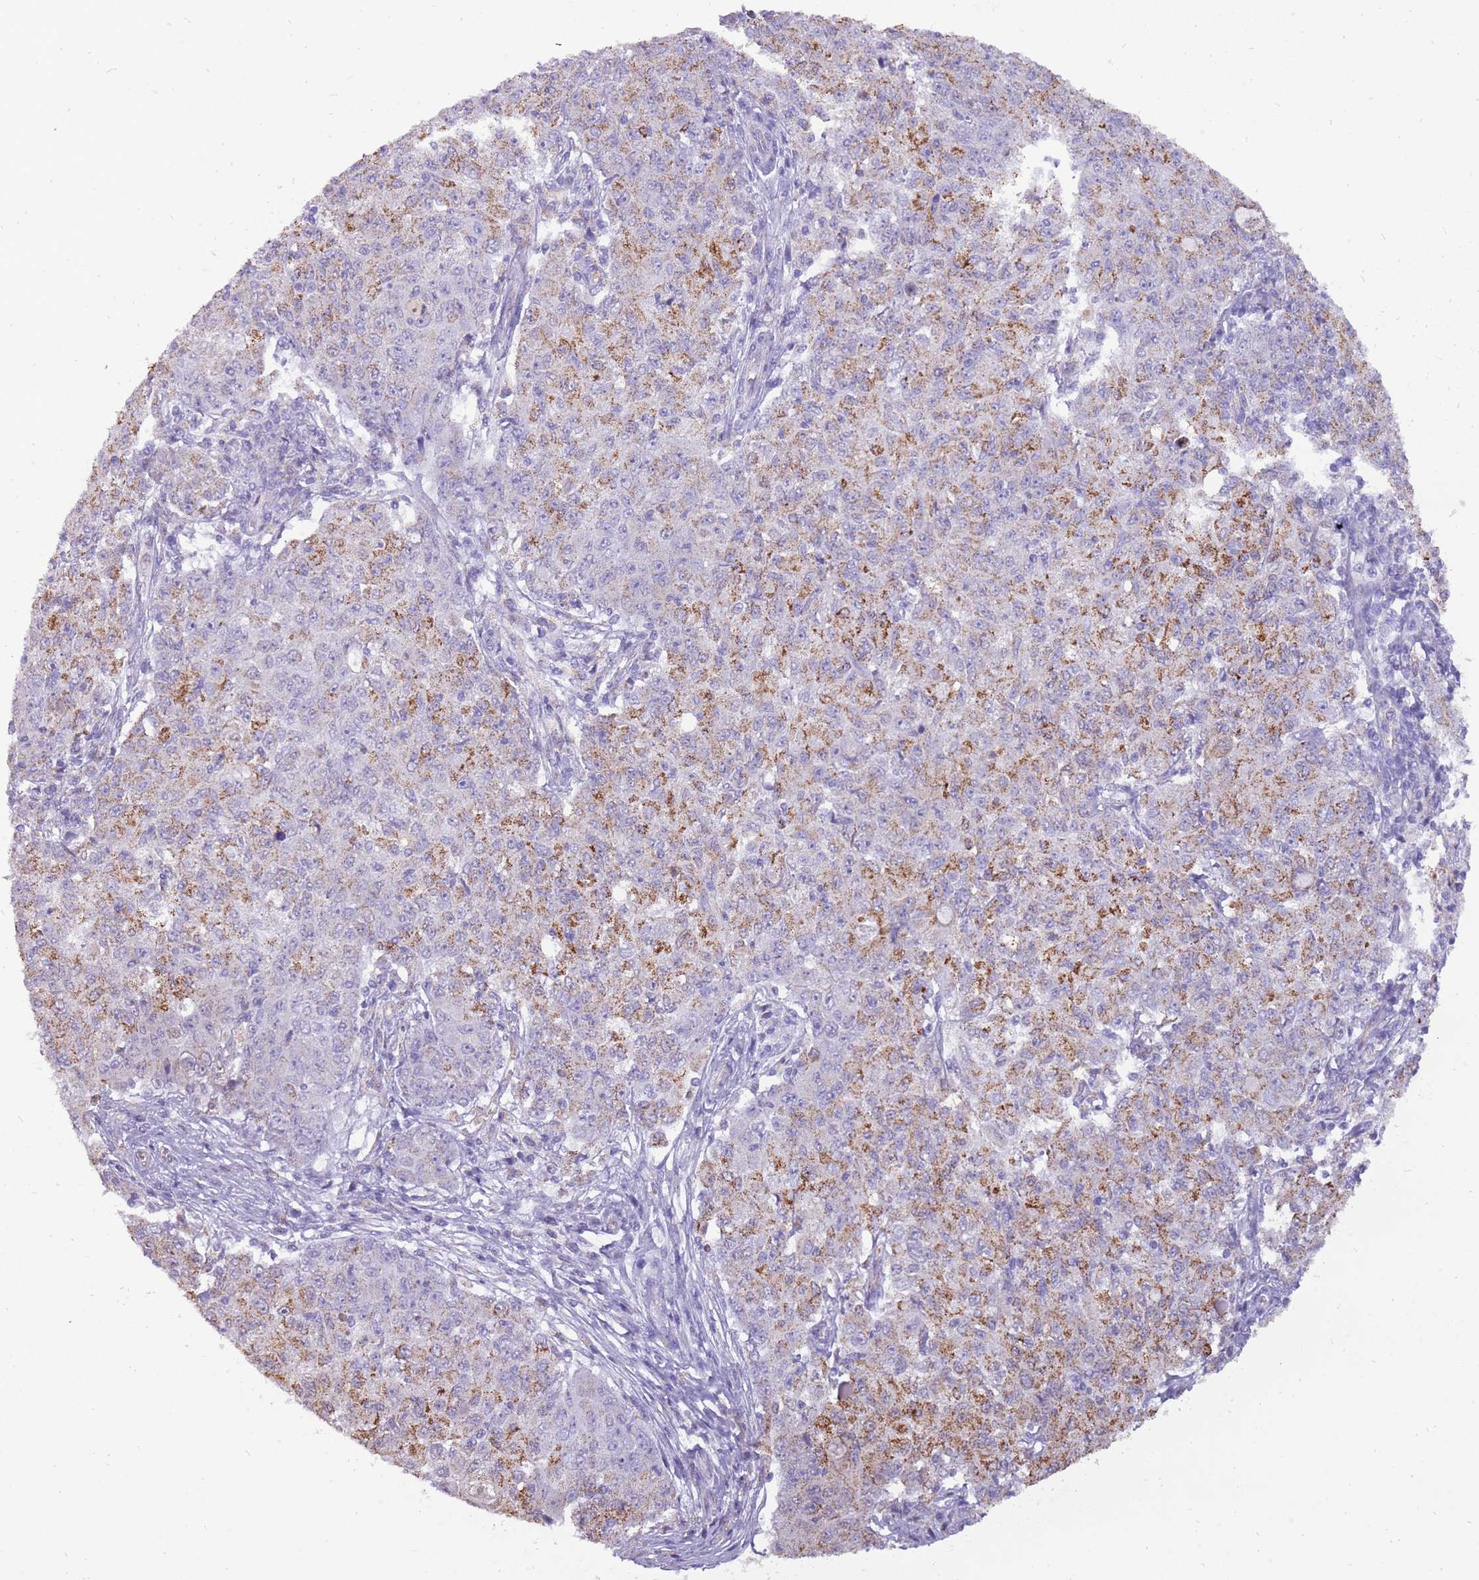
{"staining": {"intensity": "moderate", "quantity": "25%-75%", "location": "cytoplasmic/membranous"}, "tissue": "ovarian cancer", "cell_type": "Tumor cells", "image_type": "cancer", "snomed": [{"axis": "morphology", "description": "Carcinoma, endometroid"}, {"axis": "topography", "description": "Ovary"}], "caption": "Human ovarian cancer stained with a protein marker displays moderate staining in tumor cells.", "gene": "PCNX1", "patient": {"sex": "female", "age": 42}}